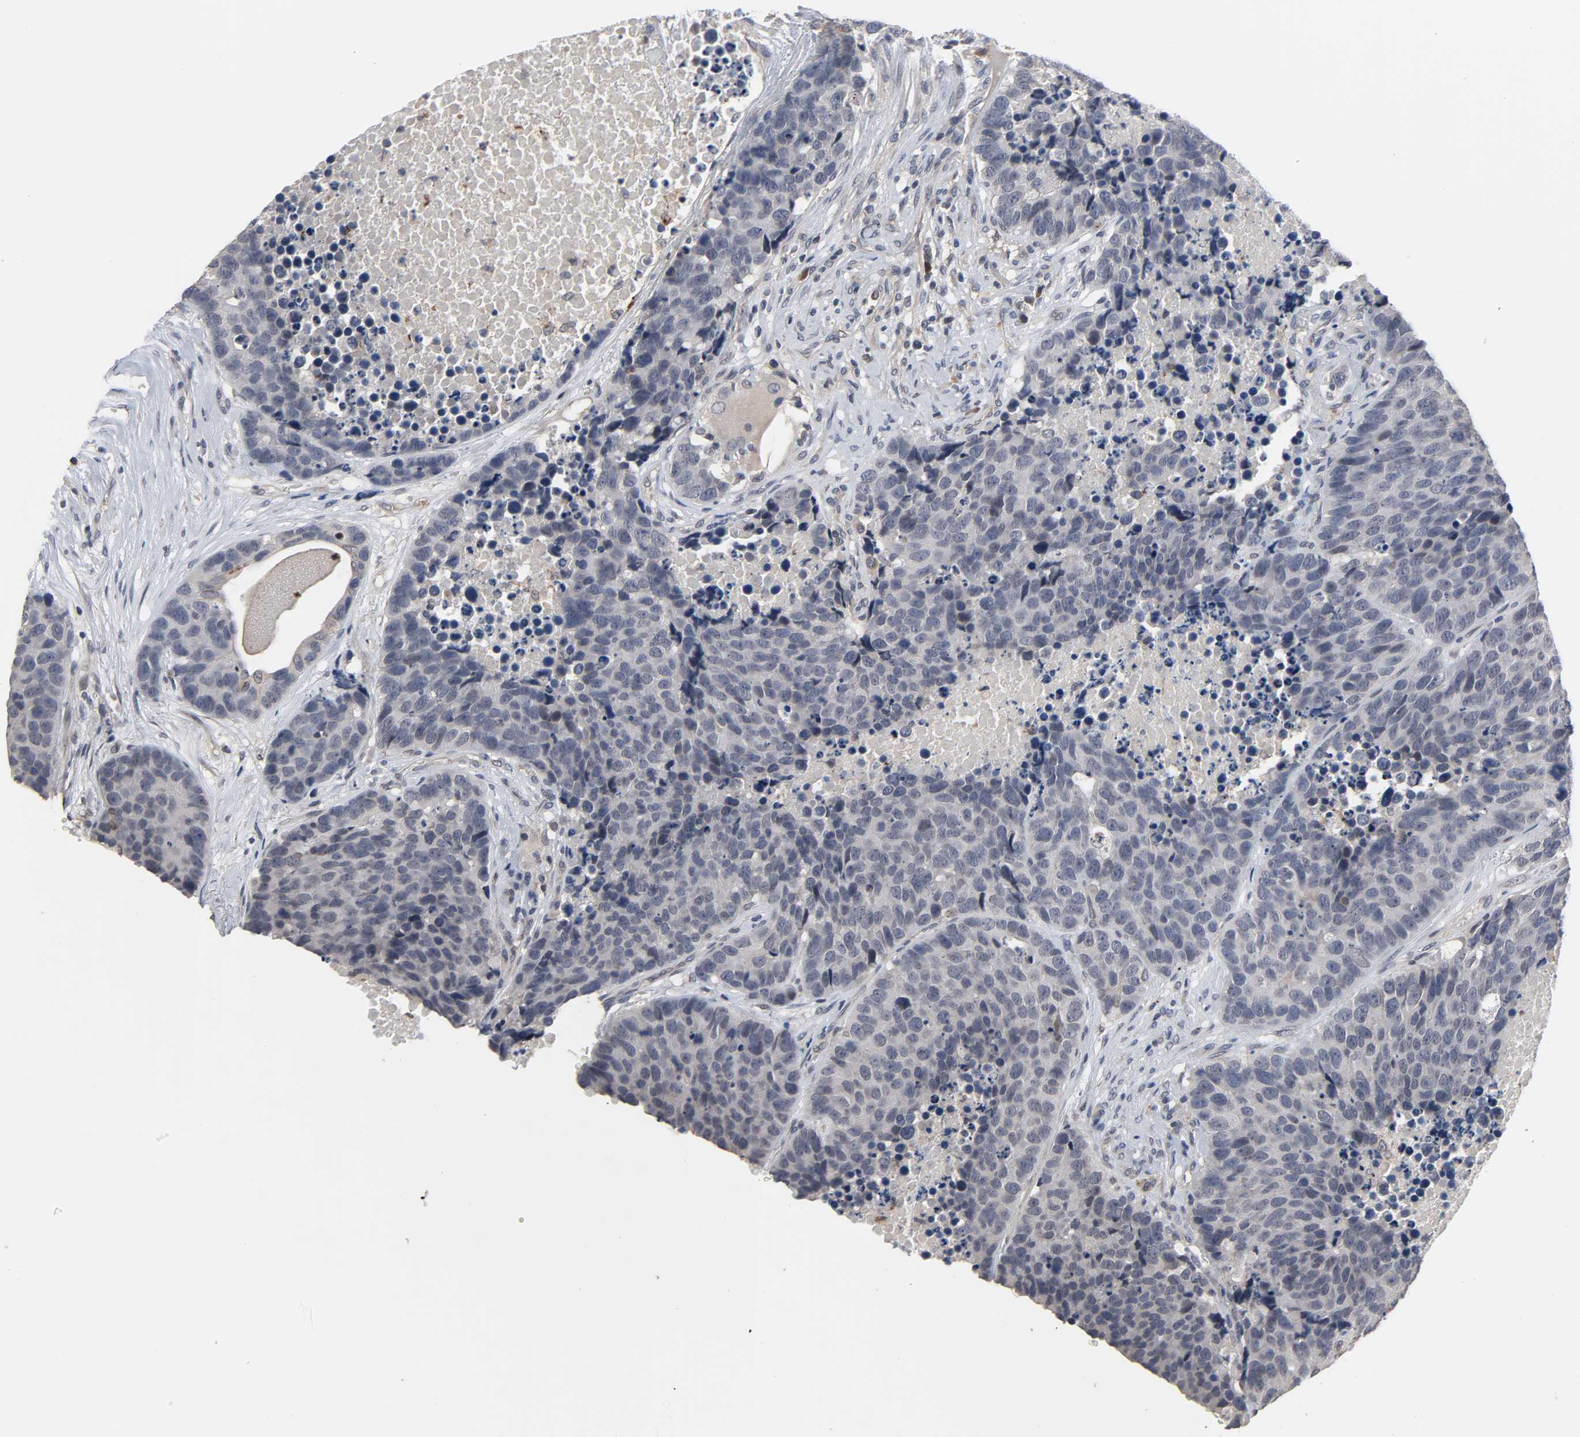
{"staining": {"intensity": "negative", "quantity": "none", "location": "none"}, "tissue": "carcinoid", "cell_type": "Tumor cells", "image_type": "cancer", "snomed": [{"axis": "morphology", "description": "Carcinoid, malignant, NOS"}, {"axis": "topography", "description": "Lung"}], "caption": "Tumor cells are negative for brown protein staining in carcinoid. (Brightfield microscopy of DAB (3,3'-diaminobenzidine) immunohistochemistry (IHC) at high magnification).", "gene": "CCDC175", "patient": {"sex": "male", "age": 60}}